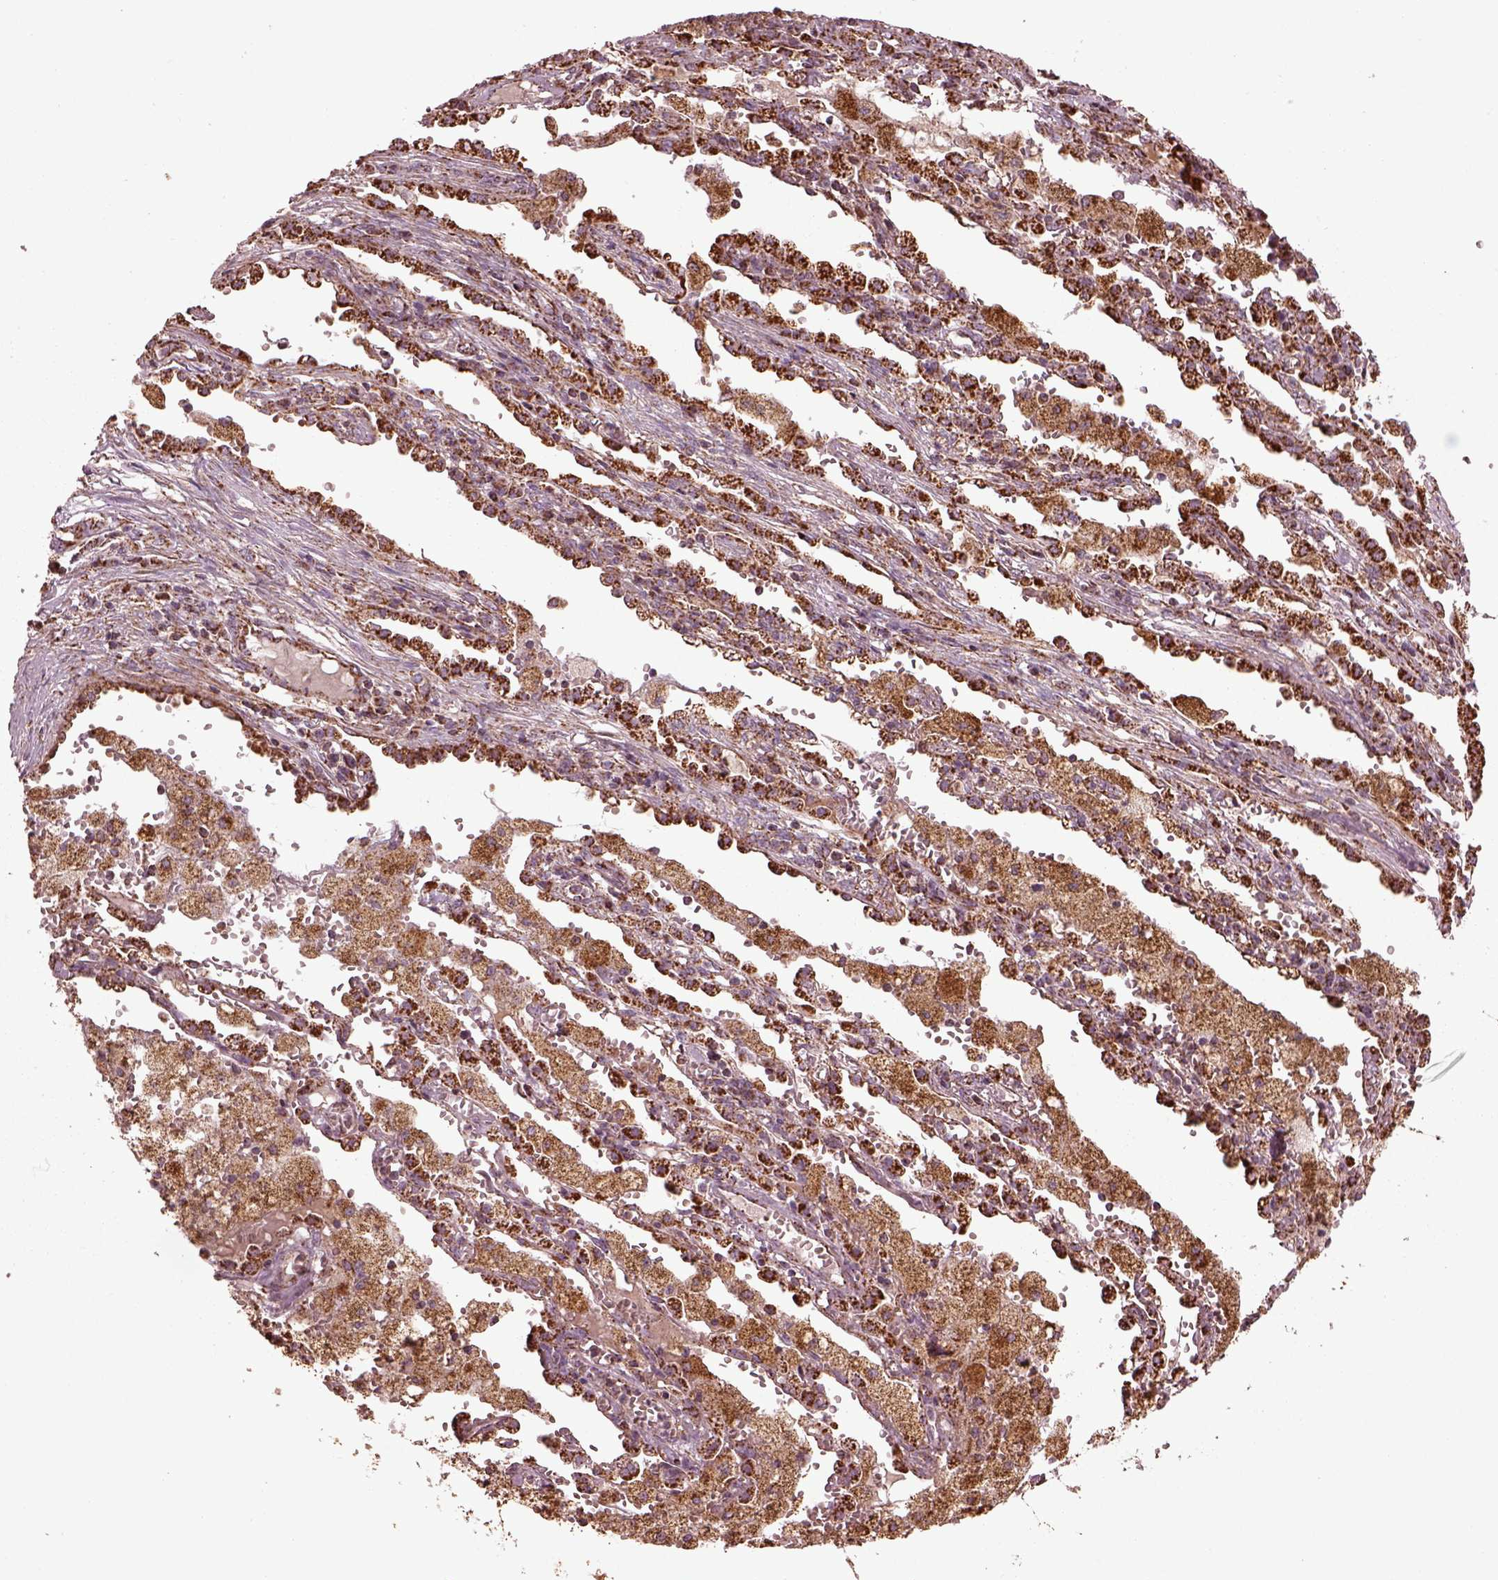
{"staining": {"intensity": "strong", "quantity": ">75%", "location": "cytoplasmic/membranous"}, "tissue": "lung cancer", "cell_type": "Tumor cells", "image_type": "cancer", "snomed": [{"axis": "morphology", "description": "Adenocarcinoma, NOS"}, {"axis": "topography", "description": "Lung"}], "caption": "This micrograph exhibits IHC staining of human lung cancer, with high strong cytoplasmic/membranous positivity in about >75% of tumor cells.", "gene": "TMEM254", "patient": {"sex": "male", "age": 57}}